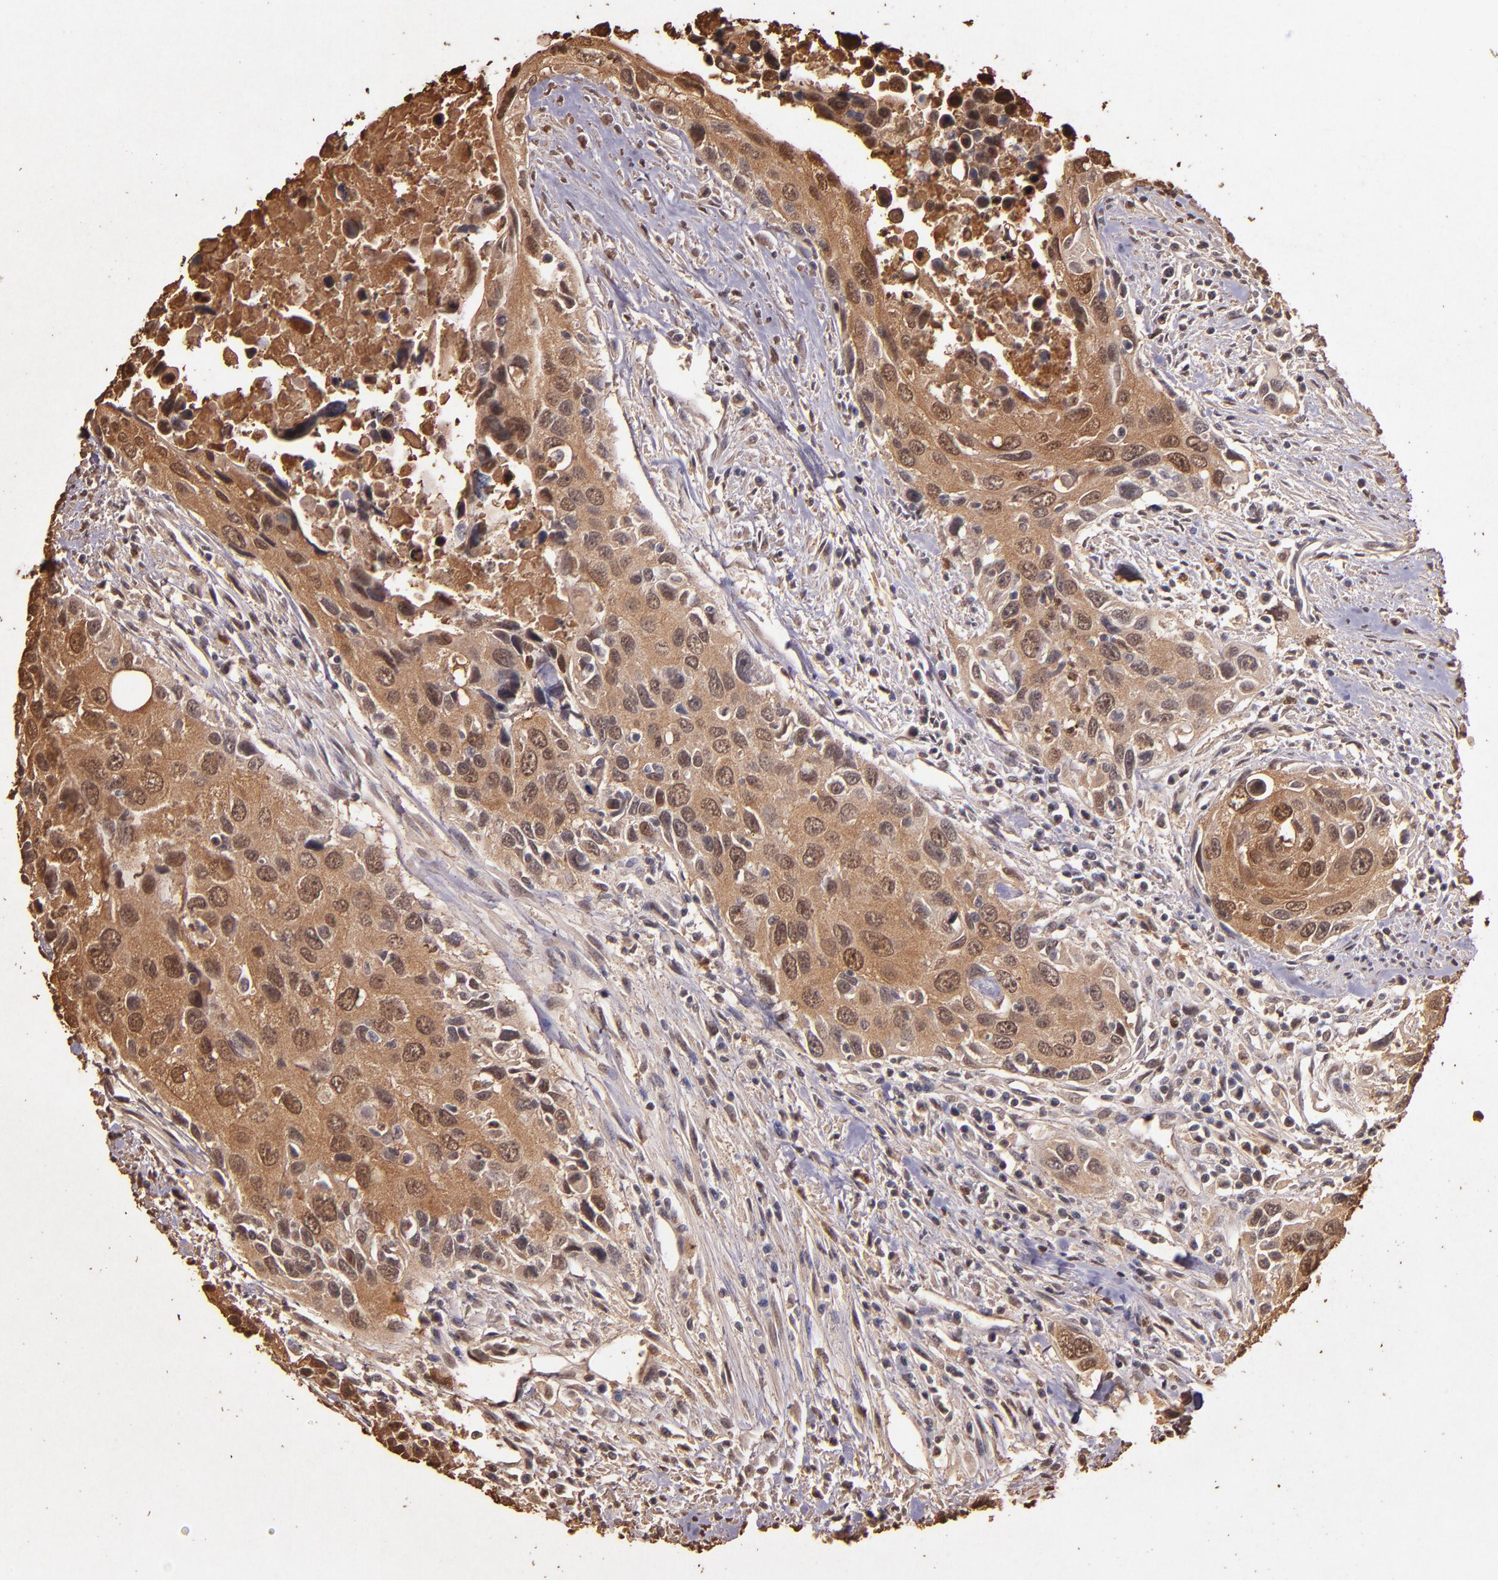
{"staining": {"intensity": "moderate", "quantity": ">75%", "location": "cytoplasmic/membranous,nuclear"}, "tissue": "urothelial cancer", "cell_type": "Tumor cells", "image_type": "cancer", "snomed": [{"axis": "morphology", "description": "Urothelial carcinoma, High grade"}, {"axis": "topography", "description": "Urinary bladder"}], "caption": "Human high-grade urothelial carcinoma stained for a protein (brown) exhibits moderate cytoplasmic/membranous and nuclear positive expression in about >75% of tumor cells.", "gene": "S100A6", "patient": {"sex": "male", "age": 71}}